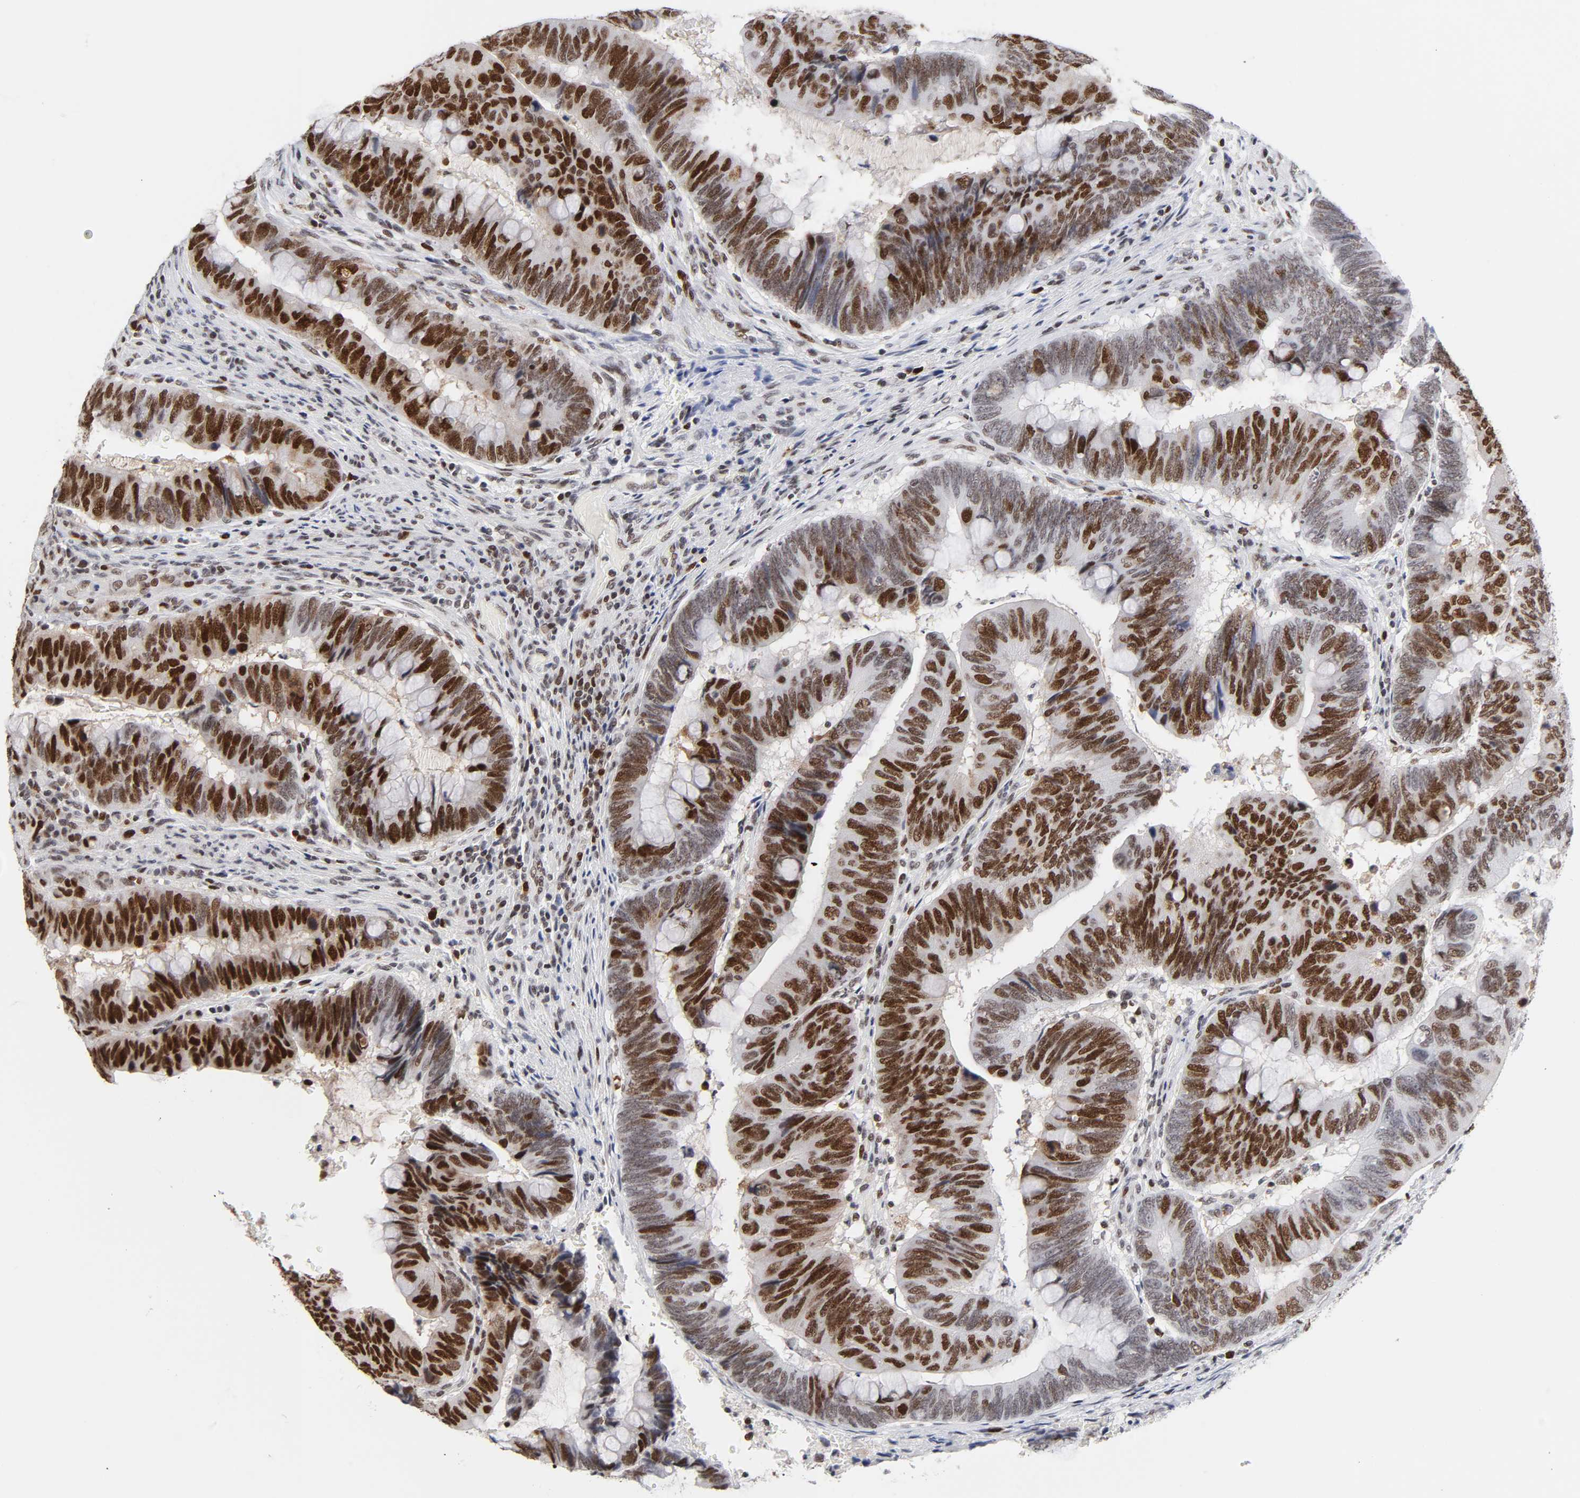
{"staining": {"intensity": "moderate", "quantity": "25%-75%", "location": "nuclear"}, "tissue": "colorectal cancer", "cell_type": "Tumor cells", "image_type": "cancer", "snomed": [{"axis": "morphology", "description": "Normal tissue, NOS"}, {"axis": "morphology", "description": "Adenocarcinoma, NOS"}, {"axis": "topography", "description": "Rectum"}], "caption": "Tumor cells reveal moderate nuclear positivity in approximately 25%-75% of cells in colorectal cancer.", "gene": "RFC4", "patient": {"sex": "male", "age": 92}}